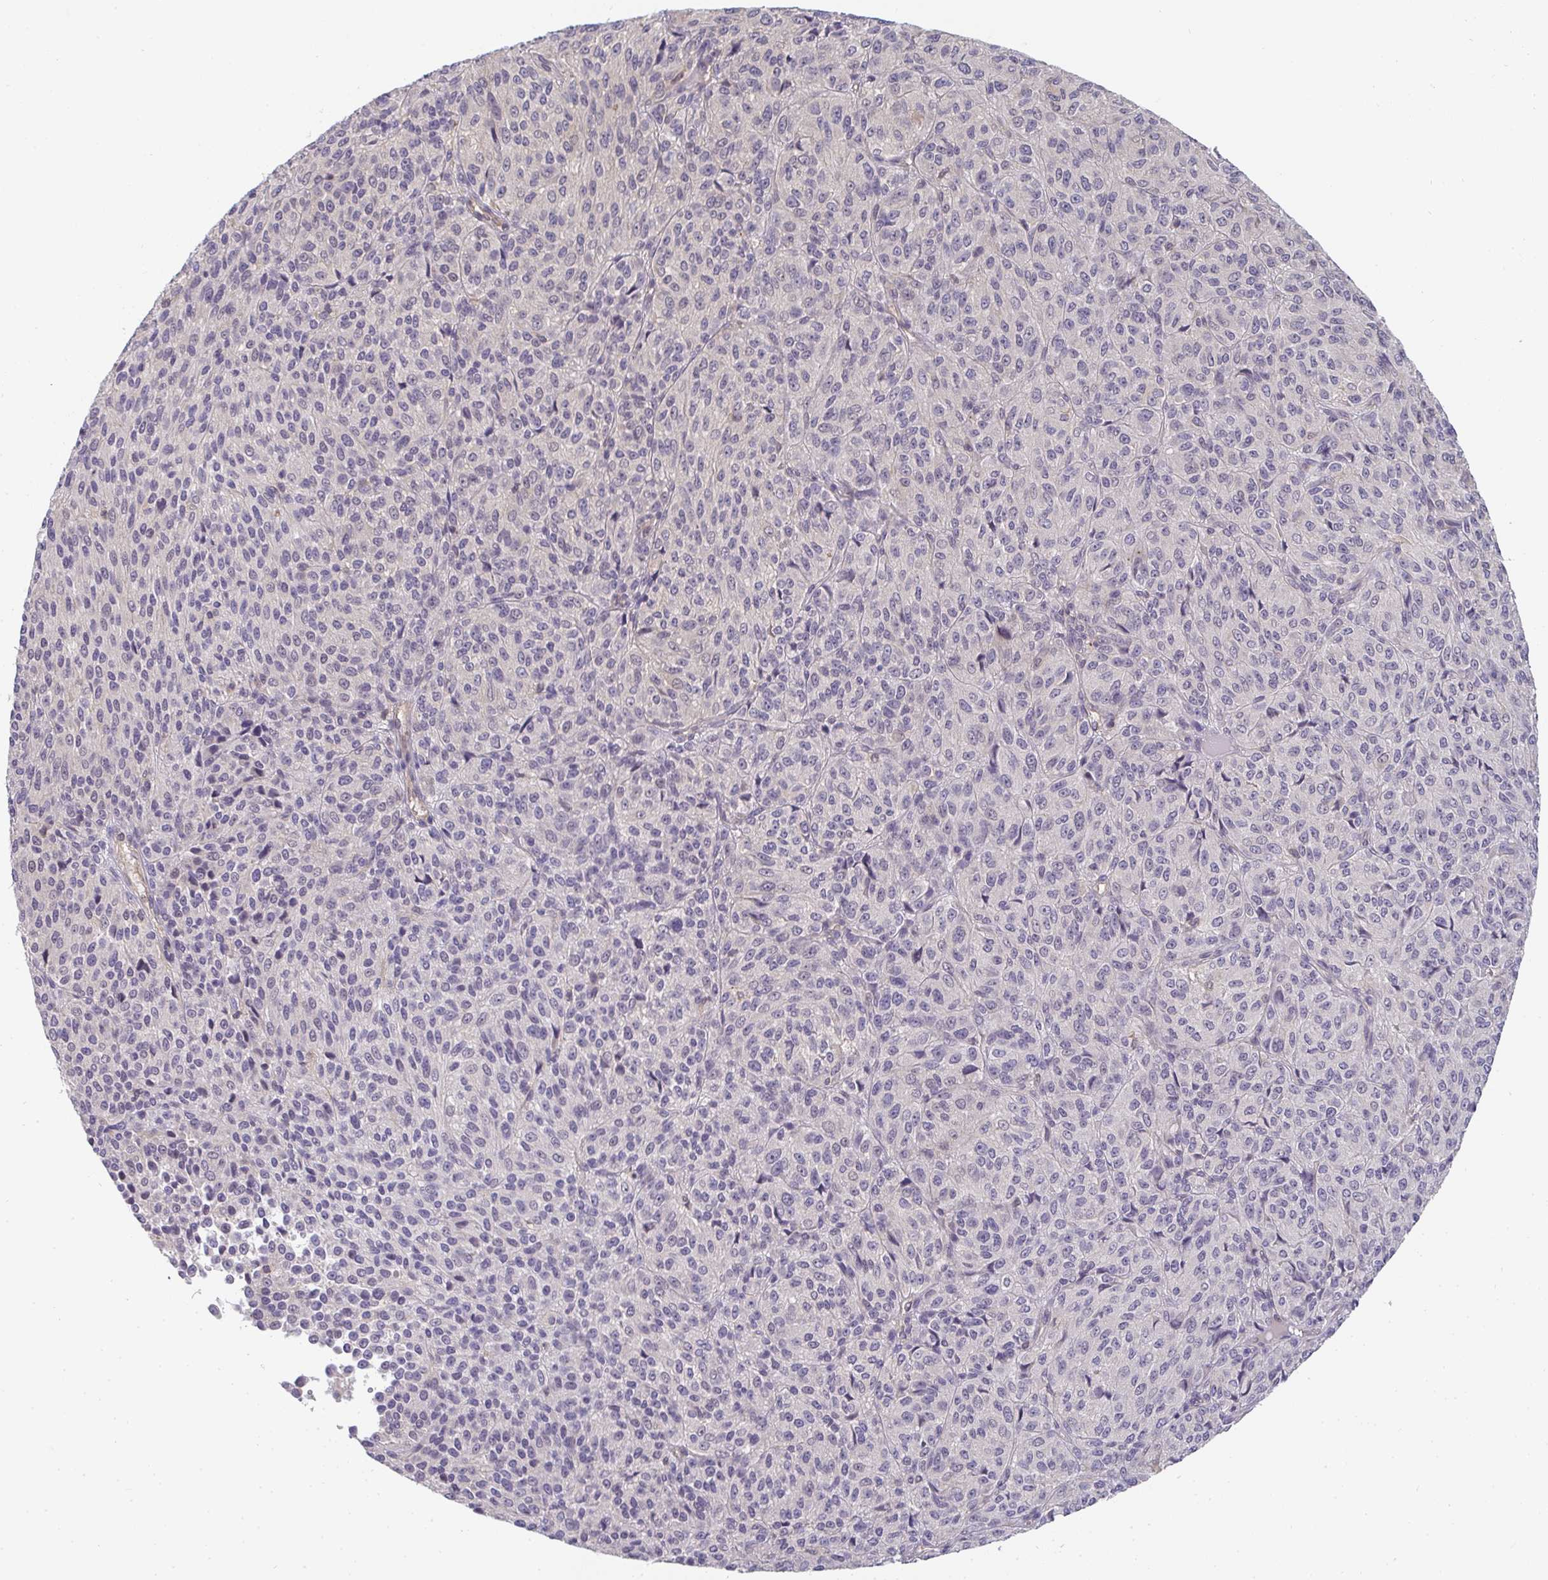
{"staining": {"intensity": "negative", "quantity": "none", "location": "none"}, "tissue": "melanoma", "cell_type": "Tumor cells", "image_type": "cancer", "snomed": [{"axis": "morphology", "description": "Malignant melanoma, Metastatic site"}, {"axis": "topography", "description": "Brain"}], "caption": "Immunohistochemical staining of malignant melanoma (metastatic site) demonstrates no significant expression in tumor cells. (IHC, brightfield microscopy, high magnification).", "gene": "GSDMB", "patient": {"sex": "female", "age": 56}}